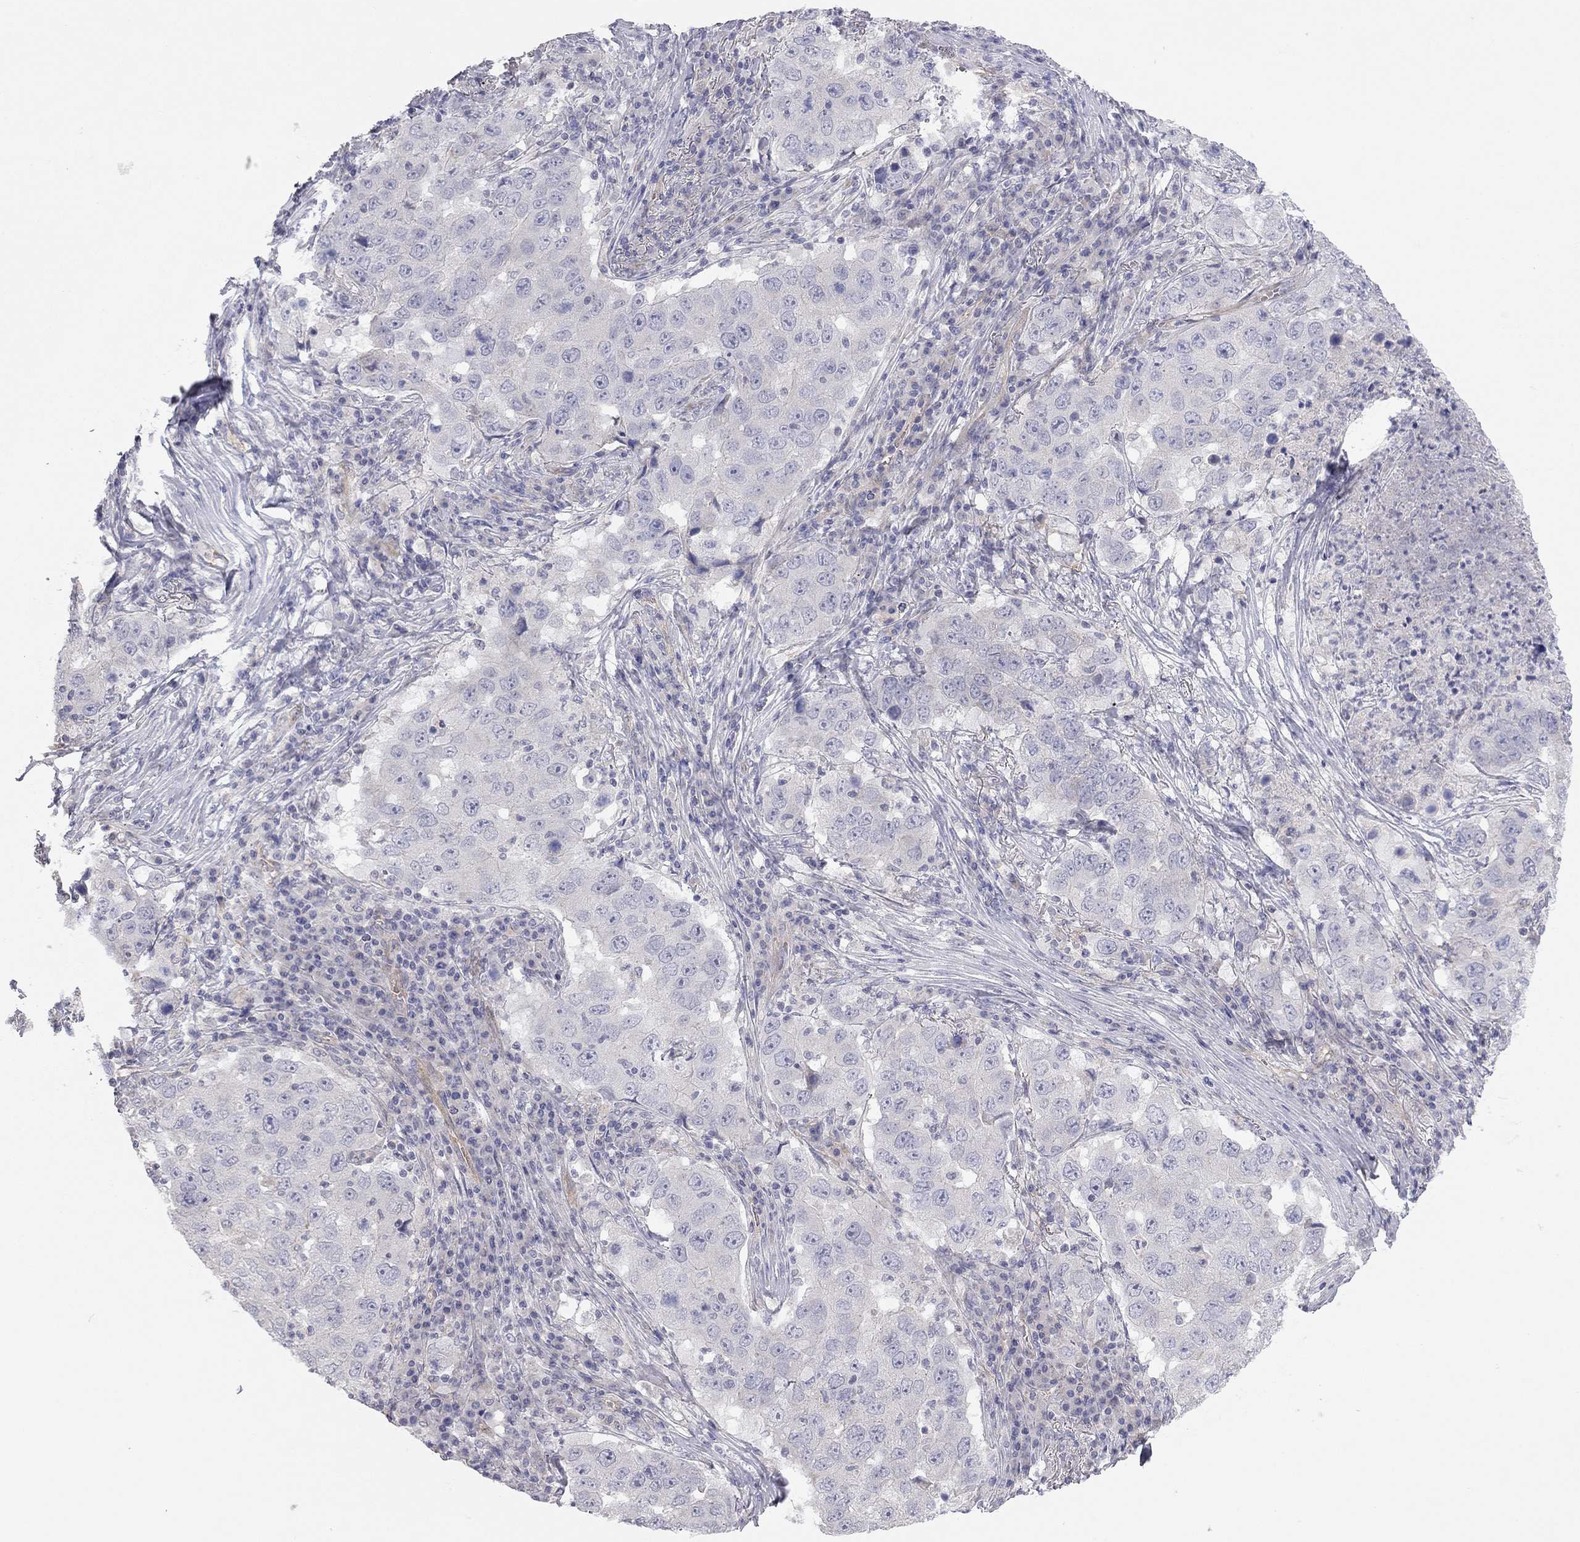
{"staining": {"intensity": "negative", "quantity": "none", "location": "none"}, "tissue": "lung cancer", "cell_type": "Tumor cells", "image_type": "cancer", "snomed": [{"axis": "morphology", "description": "Adenocarcinoma, NOS"}, {"axis": "topography", "description": "Lung"}], "caption": "Protein analysis of lung adenocarcinoma reveals no significant expression in tumor cells. Nuclei are stained in blue.", "gene": "GPRC5B", "patient": {"sex": "male", "age": 73}}